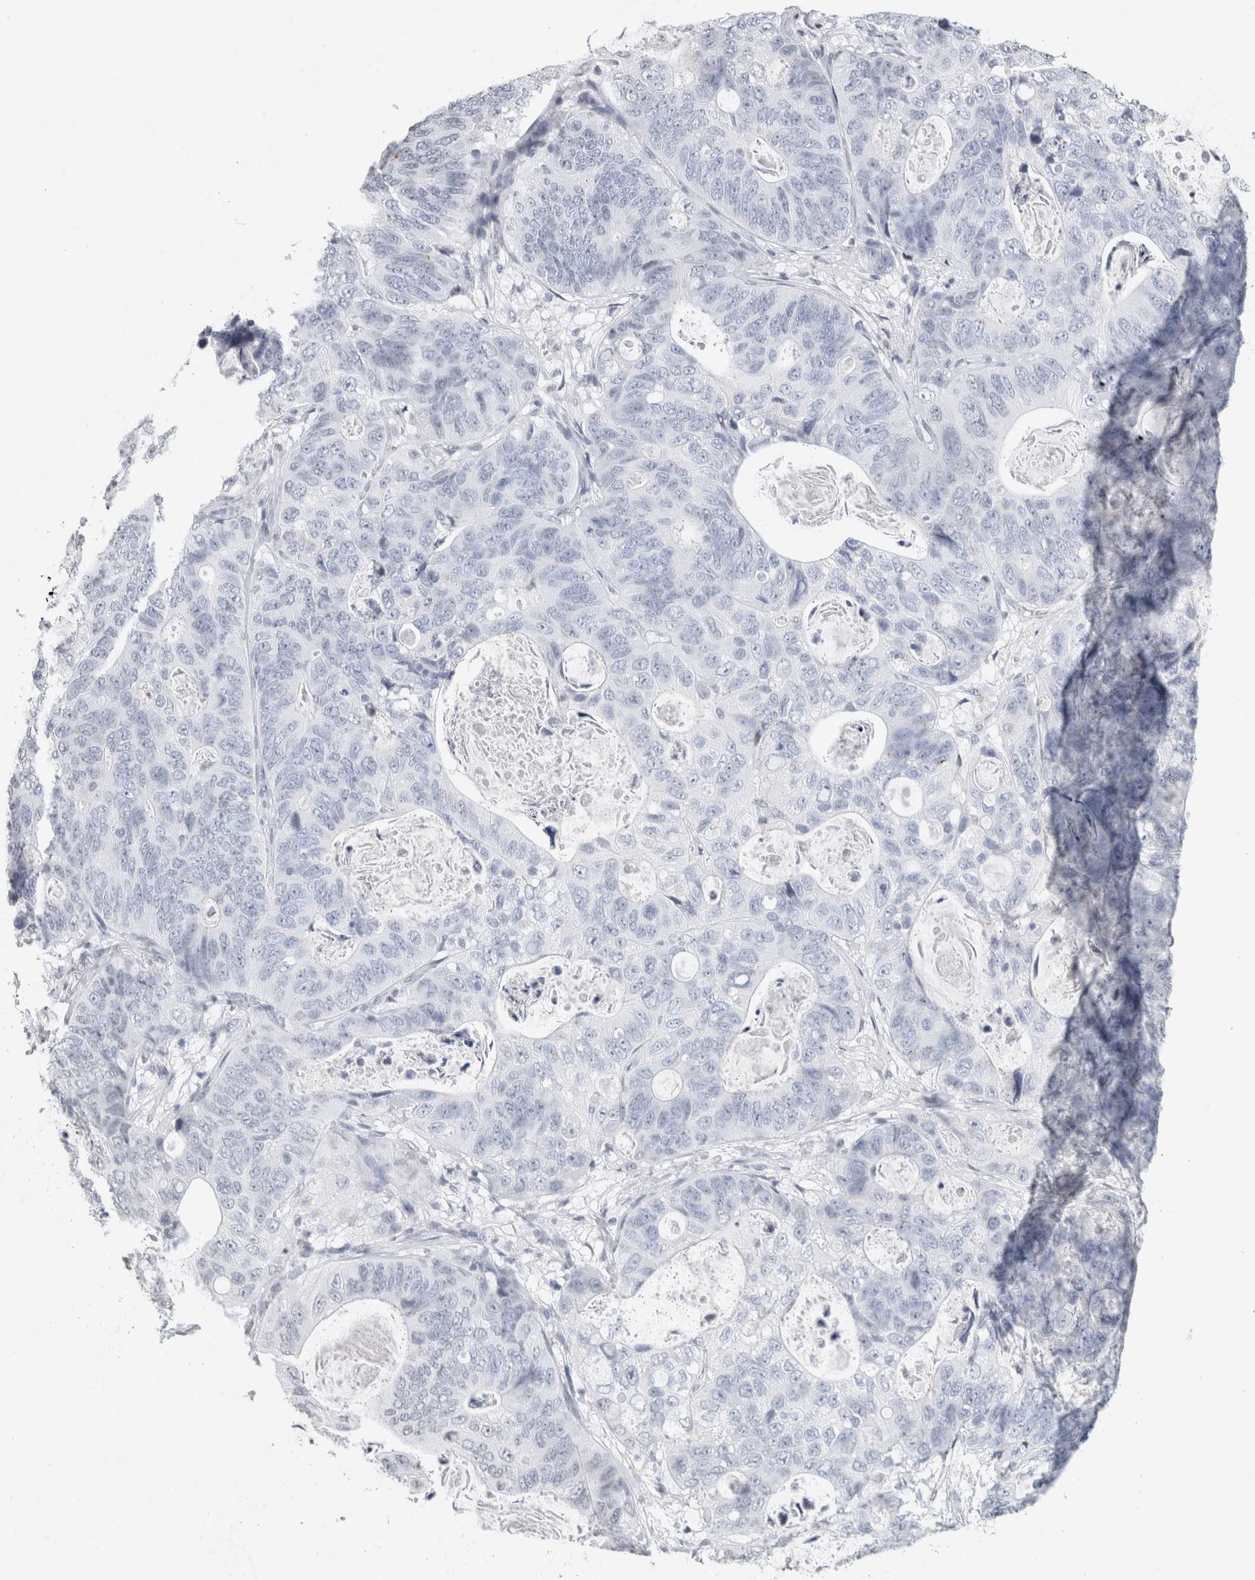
{"staining": {"intensity": "negative", "quantity": "none", "location": "none"}, "tissue": "stomach cancer", "cell_type": "Tumor cells", "image_type": "cancer", "snomed": [{"axis": "morphology", "description": "Normal tissue, NOS"}, {"axis": "morphology", "description": "Adenocarcinoma, NOS"}, {"axis": "topography", "description": "Stomach"}], "caption": "High power microscopy micrograph of an IHC micrograph of stomach cancer, revealing no significant positivity in tumor cells.", "gene": "CNTN1", "patient": {"sex": "female", "age": 89}}